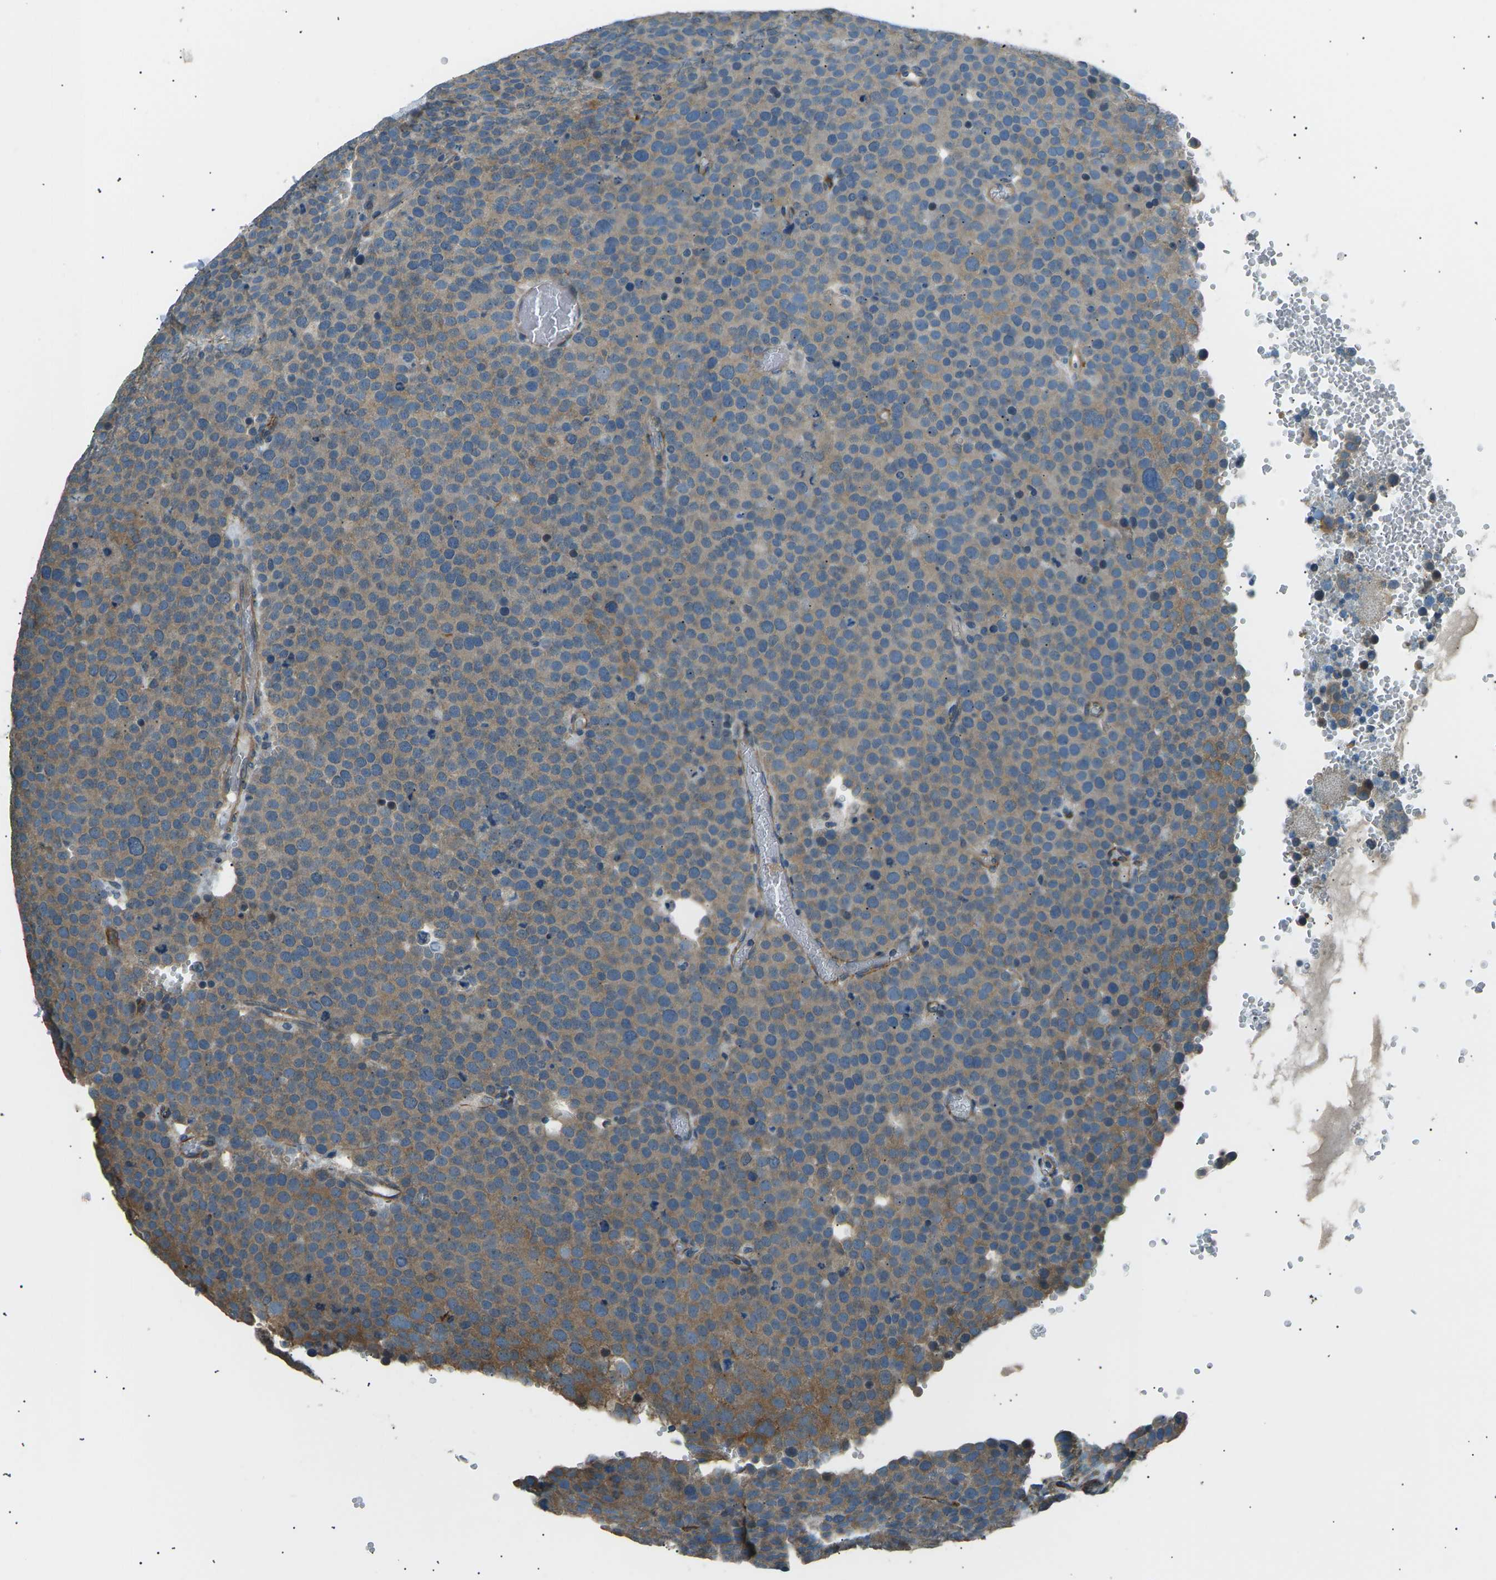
{"staining": {"intensity": "moderate", "quantity": "25%-75%", "location": "cytoplasmic/membranous"}, "tissue": "testis cancer", "cell_type": "Tumor cells", "image_type": "cancer", "snomed": [{"axis": "morphology", "description": "Normal tissue, NOS"}, {"axis": "morphology", "description": "Seminoma, NOS"}, {"axis": "topography", "description": "Testis"}], "caption": "A photomicrograph showing moderate cytoplasmic/membranous staining in about 25%-75% of tumor cells in testis seminoma, as visualized by brown immunohistochemical staining.", "gene": "SLK", "patient": {"sex": "male", "age": 71}}